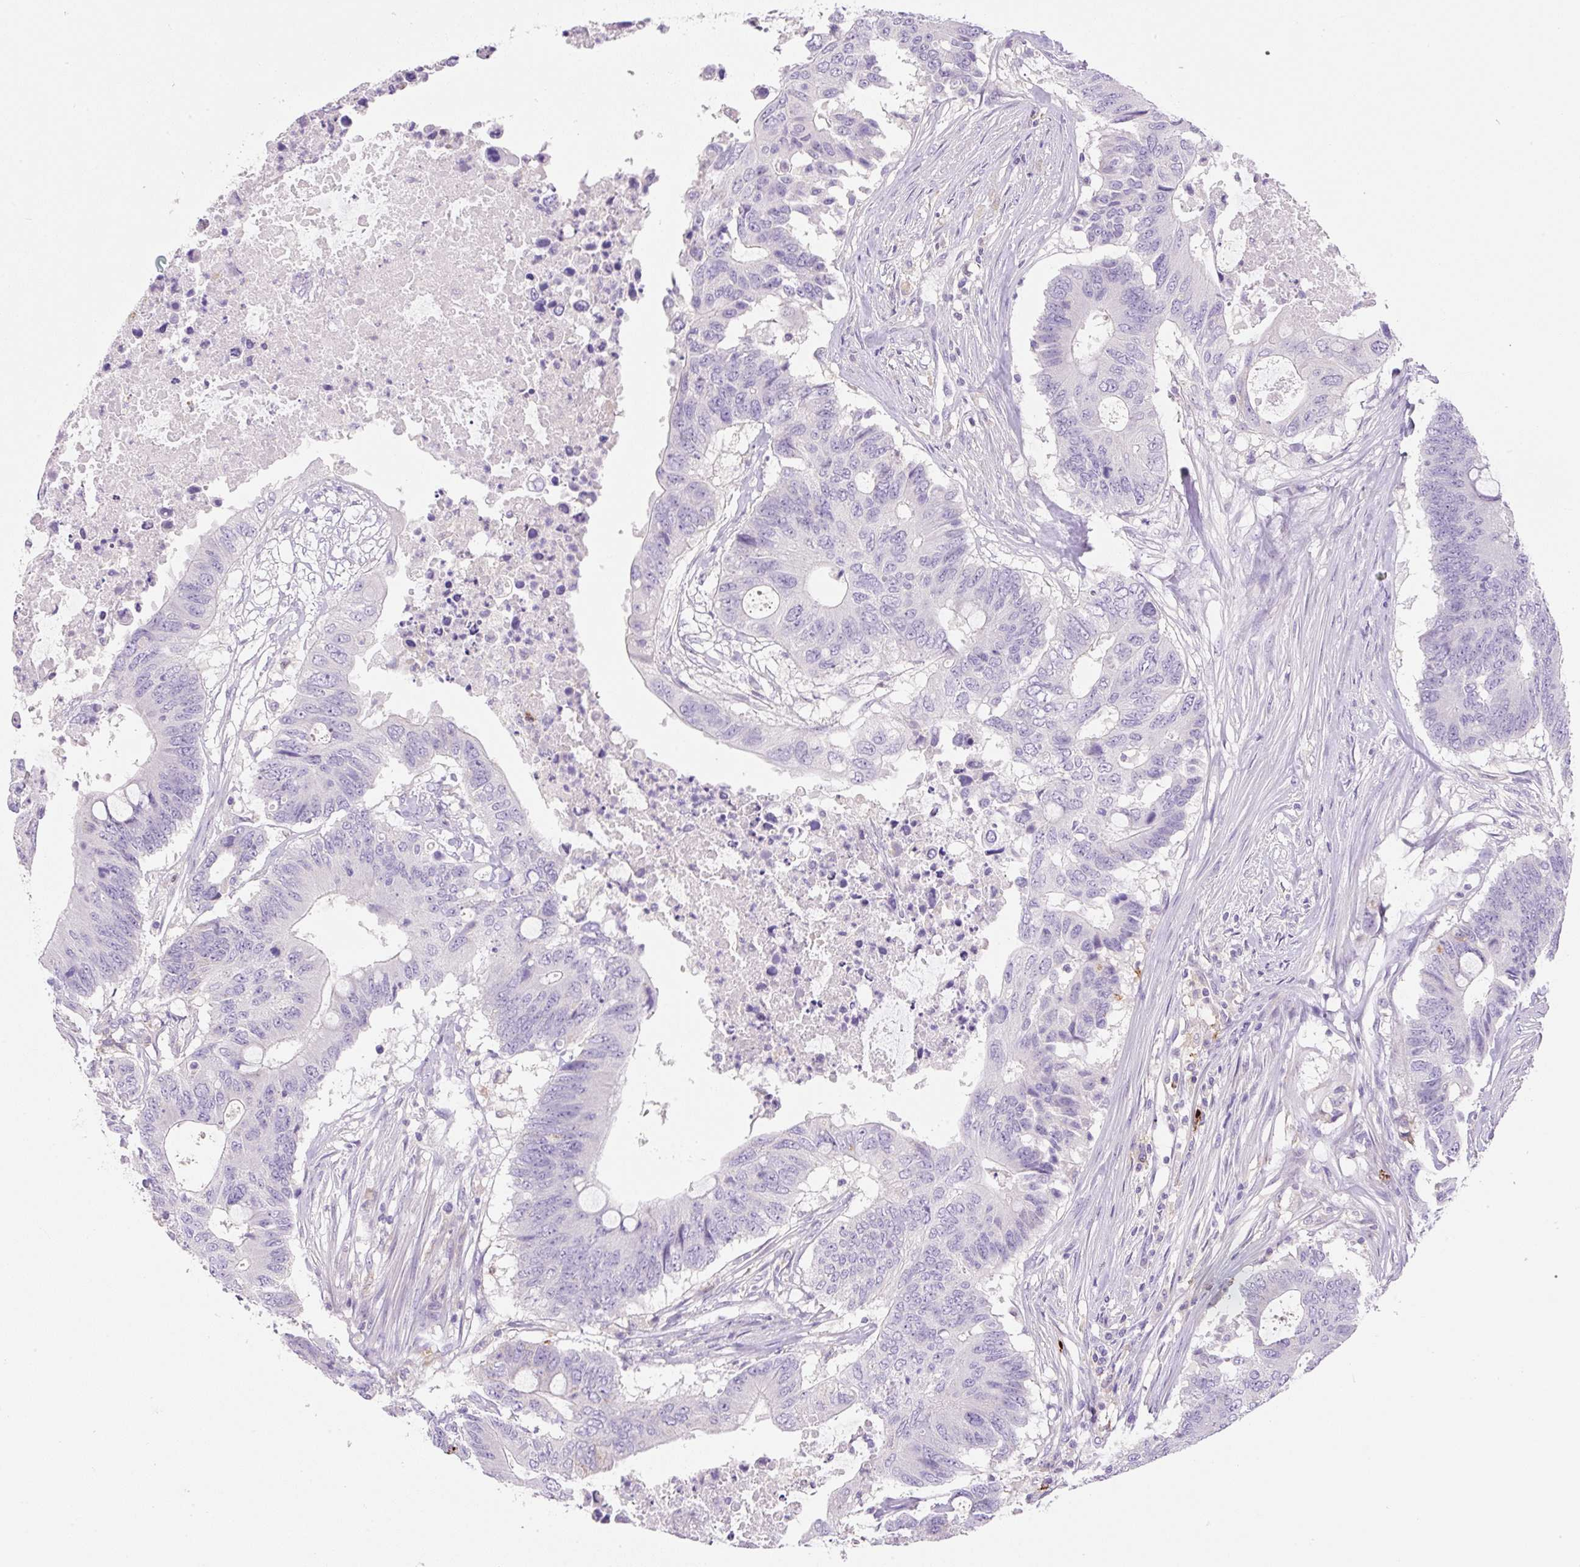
{"staining": {"intensity": "negative", "quantity": "none", "location": "none"}, "tissue": "colorectal cancer", "cell_type": "Tumor cells", "image_type": "cancer", "snomed": [{"axis": "morphology", "description": "Adenocarcinoma, NOS"}, {"axis": "topography", "description": "Colon"}], "caption": "The histopathology image exhibits no staining of tumor cells in colorectal adenocarcinoma.", "gene": "TDRD15", "patient": {"sex": "male", "age": 71}}